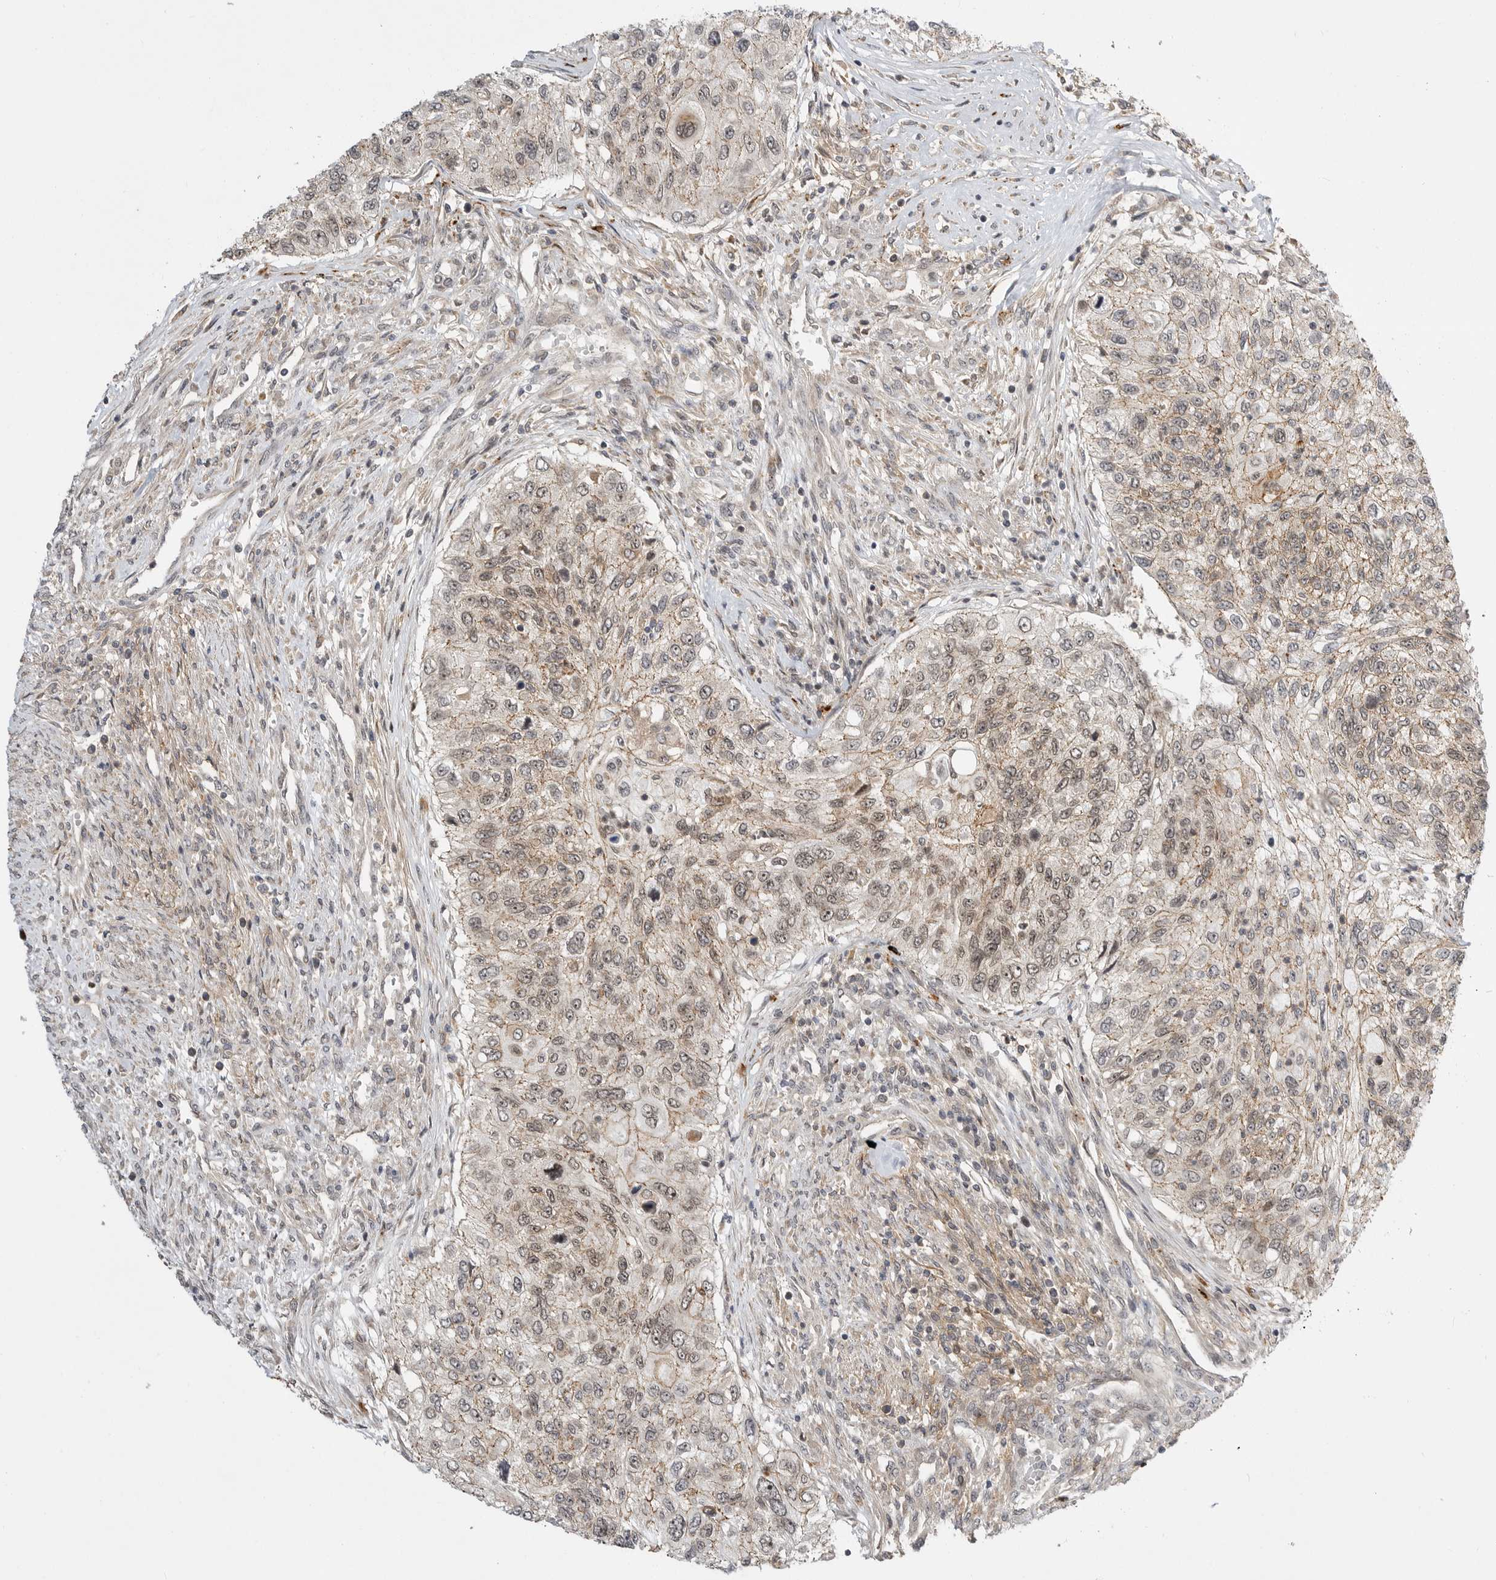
{"staining": {"intensity": "weak", "quantity": ">75%", "location": "cytoplasmic/membranous,nuclear"}, "tissue": "urothelial cancer", "cell_type": "Tumor cells", "image_type": "cancer", "snomed": [{"axis": "morphology", "description": "Urothelial carcinoma, High grade"}, {"axis": "topography", "description": "Urinary bladder"}], "caption": "About >75% of tumor cells in urothelial cancer demonstrate weak cytoplasmic/membranous and nuclear protein expression as visualized by brown immunohistochemical staining.", "gene": "CSNK1G3", "patient": {"sex": "female", "age": 60}}